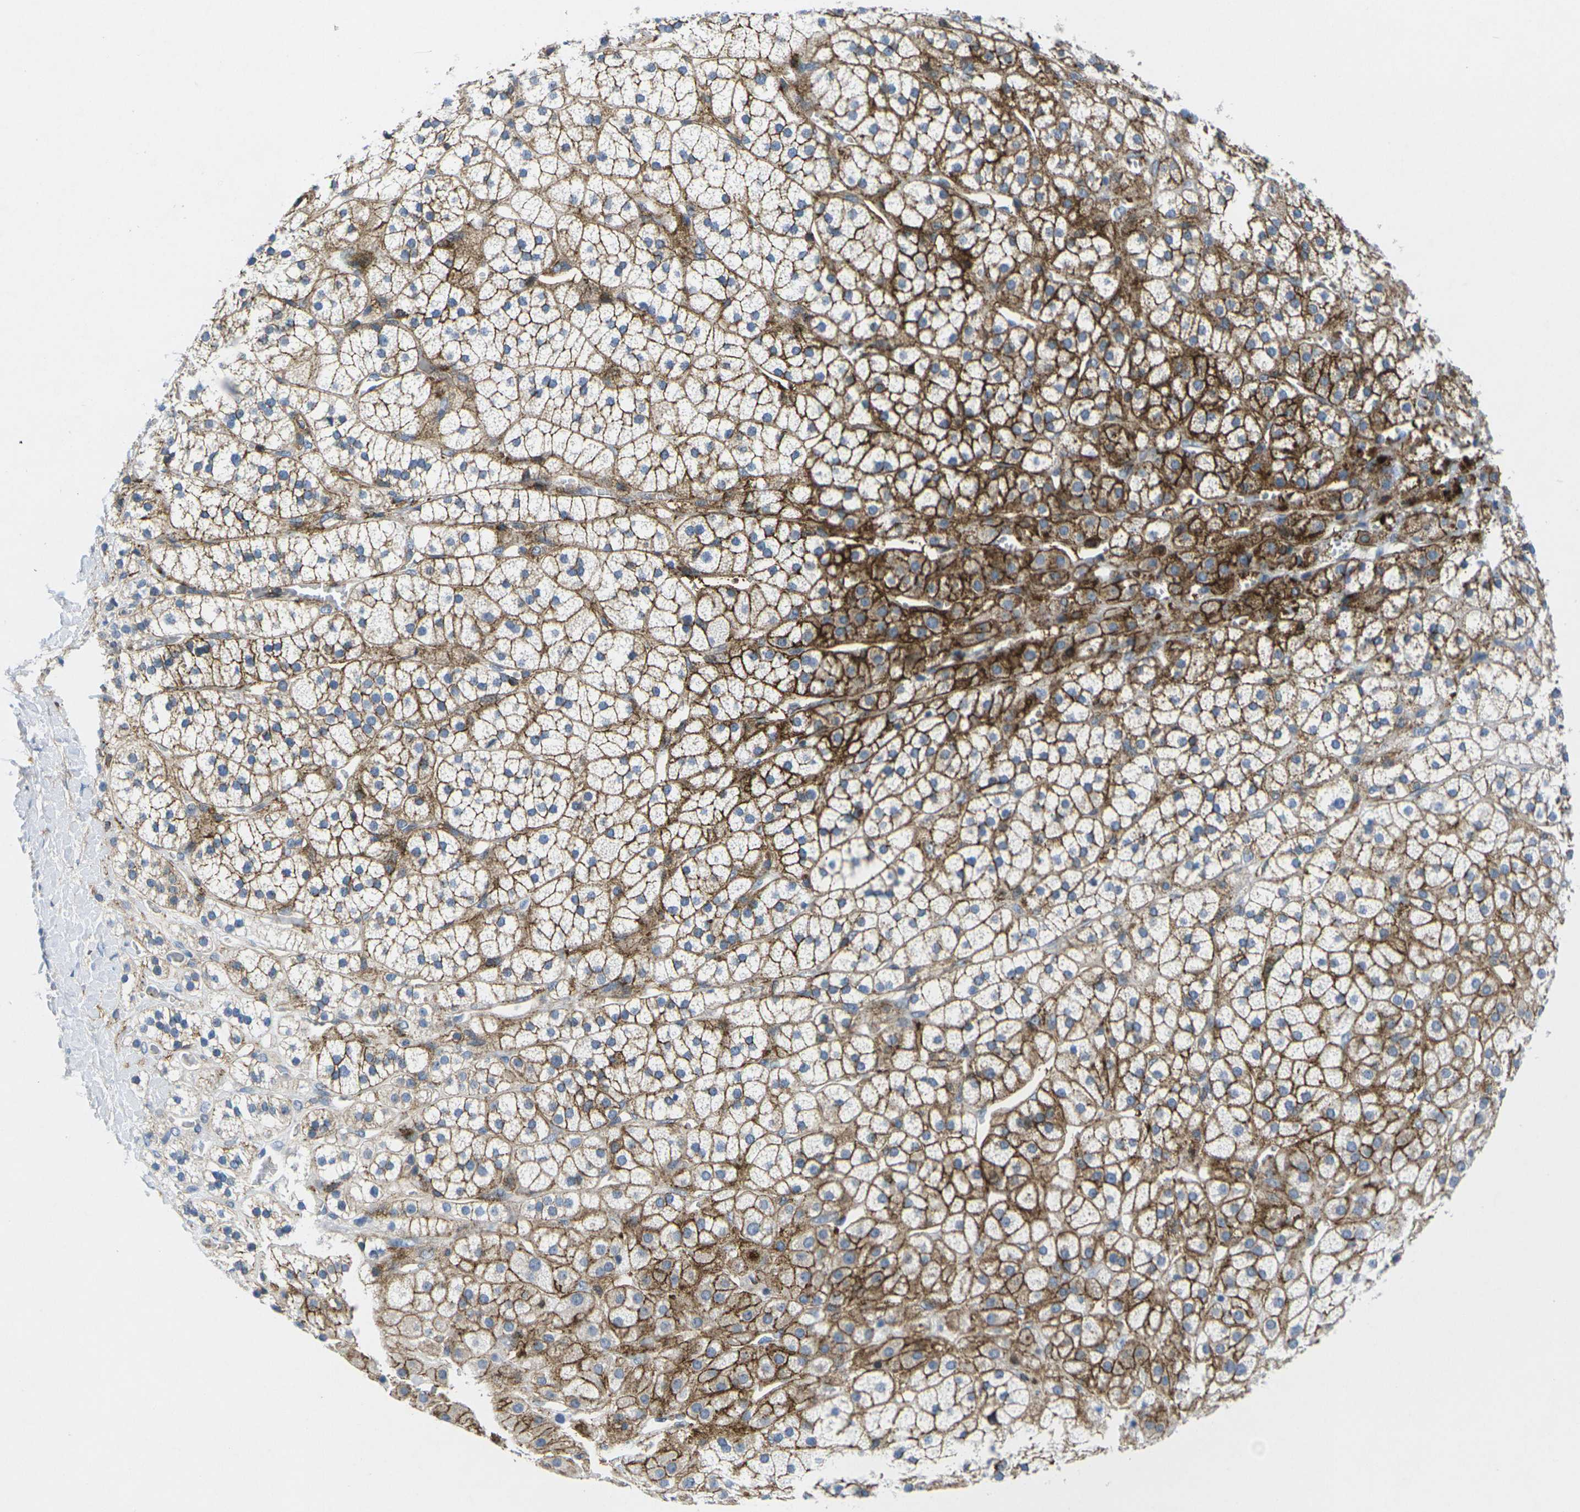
{"staining": {"intensity": "strong", "quantity": ">75%", "location": "cytoplasmic/membranous"}, "tissue": "adrenal gland", "cell_type": "Glandular cells", "image_type": "normal", "snomed": [{"axis": "morphology", "description": "Normal tissue, NOS"}, {"axis": "topography", "description": "Adrenal gland"}], "caption": "Normal adrenal gland was stained to show a protein in brown. There is high levels of strong cytoplasmic/membranous staining in approximately >75% of glandular cells.", "gene": "IQGAP1", "patient": {"sex": "male", "age": 56}}